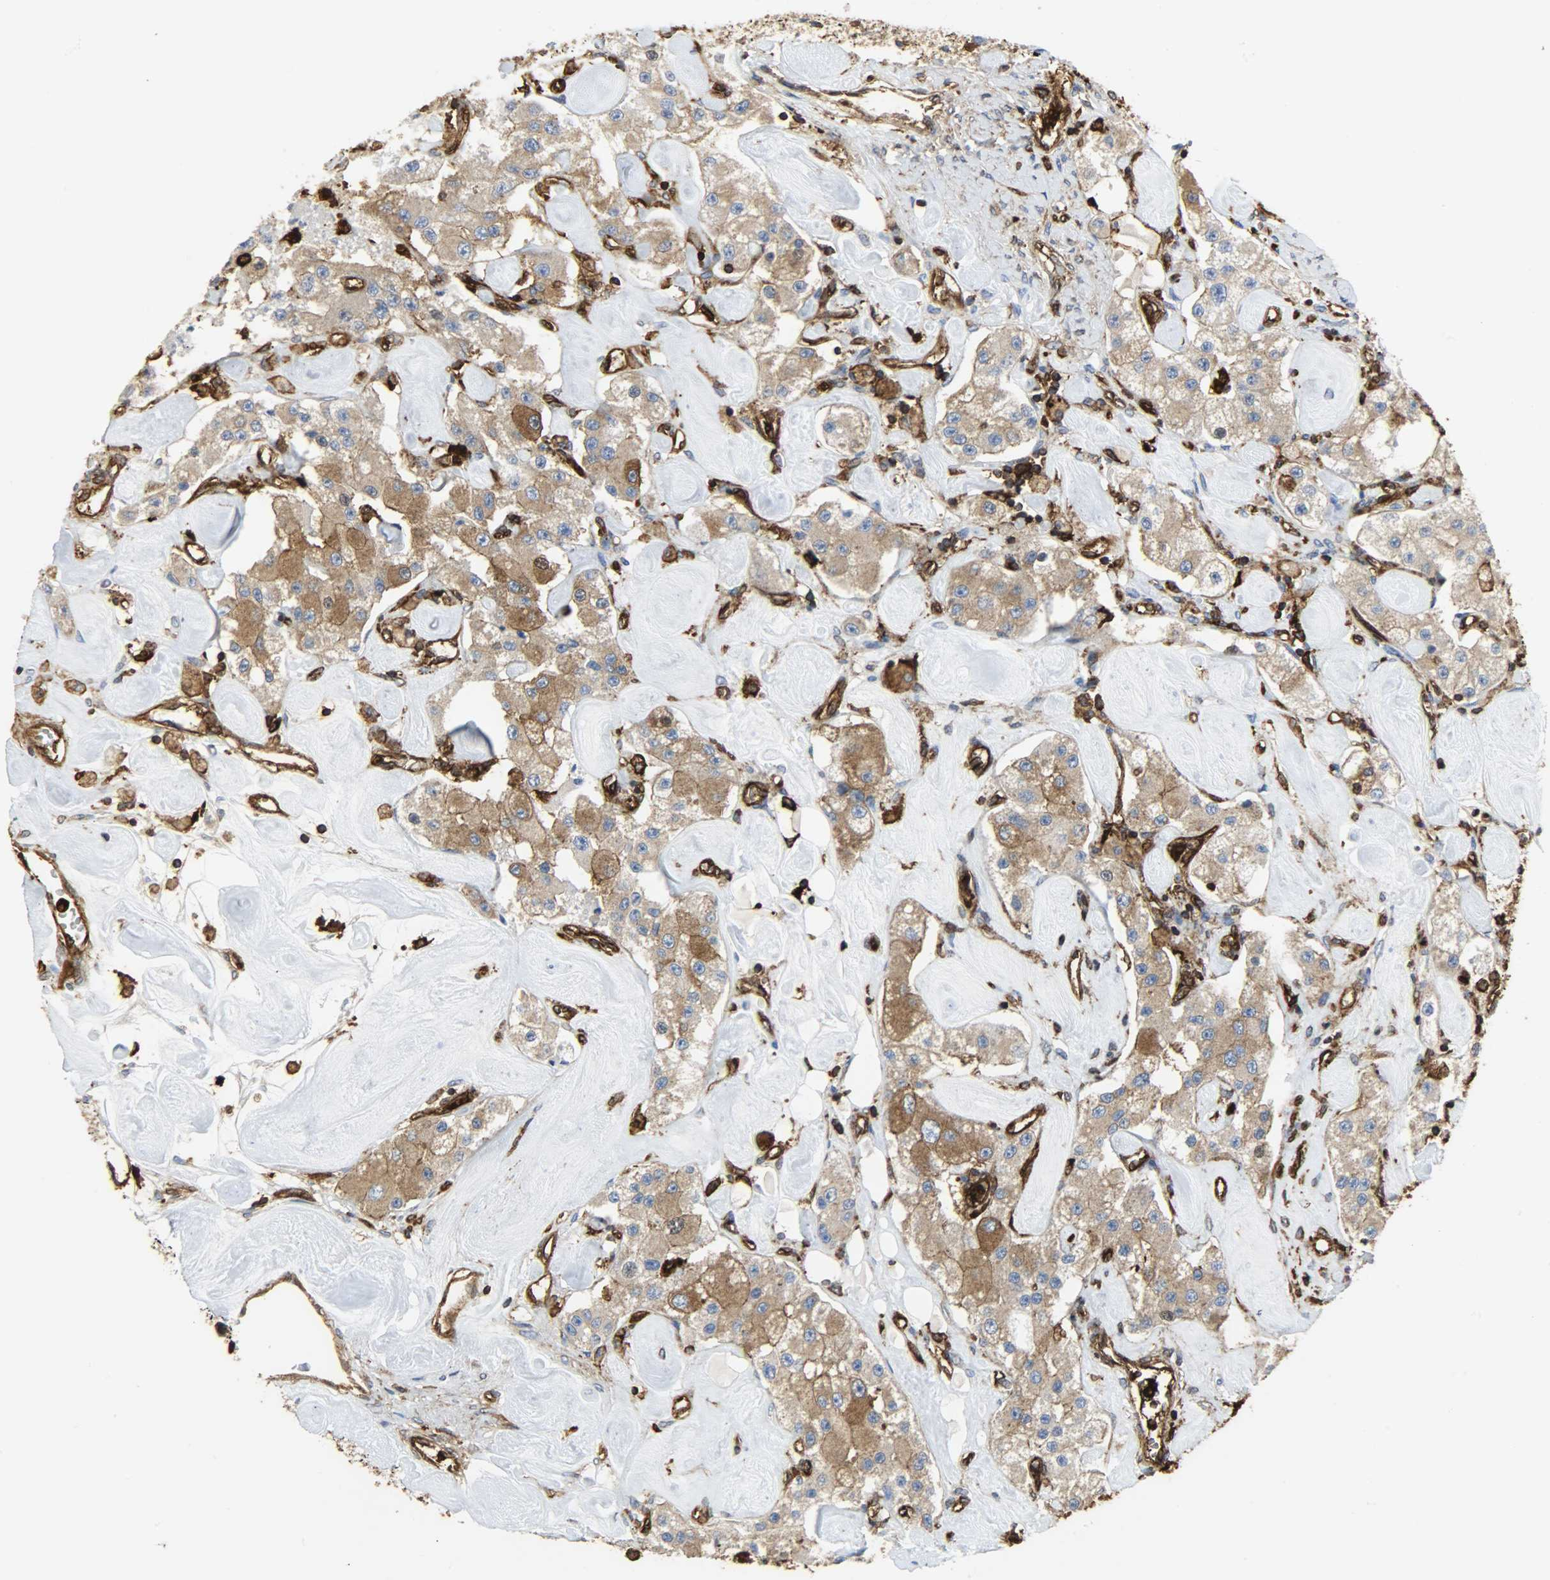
{"staining": {"intensity": "moderate", "quantity": ">75%", "location": "cytoplasmic/membranous"}, "tissue": "carcinoid", "cell_type": "Tumor cells", "image_type": "cancer", "snomed": [{"axis": "morphology", "description": "Carcinoid, malignant, NOS"}, {"axis": "topography", "description": "Pancreas"}], "caption": "Carcinoid was stained to show a protein in brown. There is medium levels of moderate cytoplasmic/membranous staining in approximately >75% of tumor cells.", "gene": "VASP", "patient": {"sex": "male", "age": 41}}